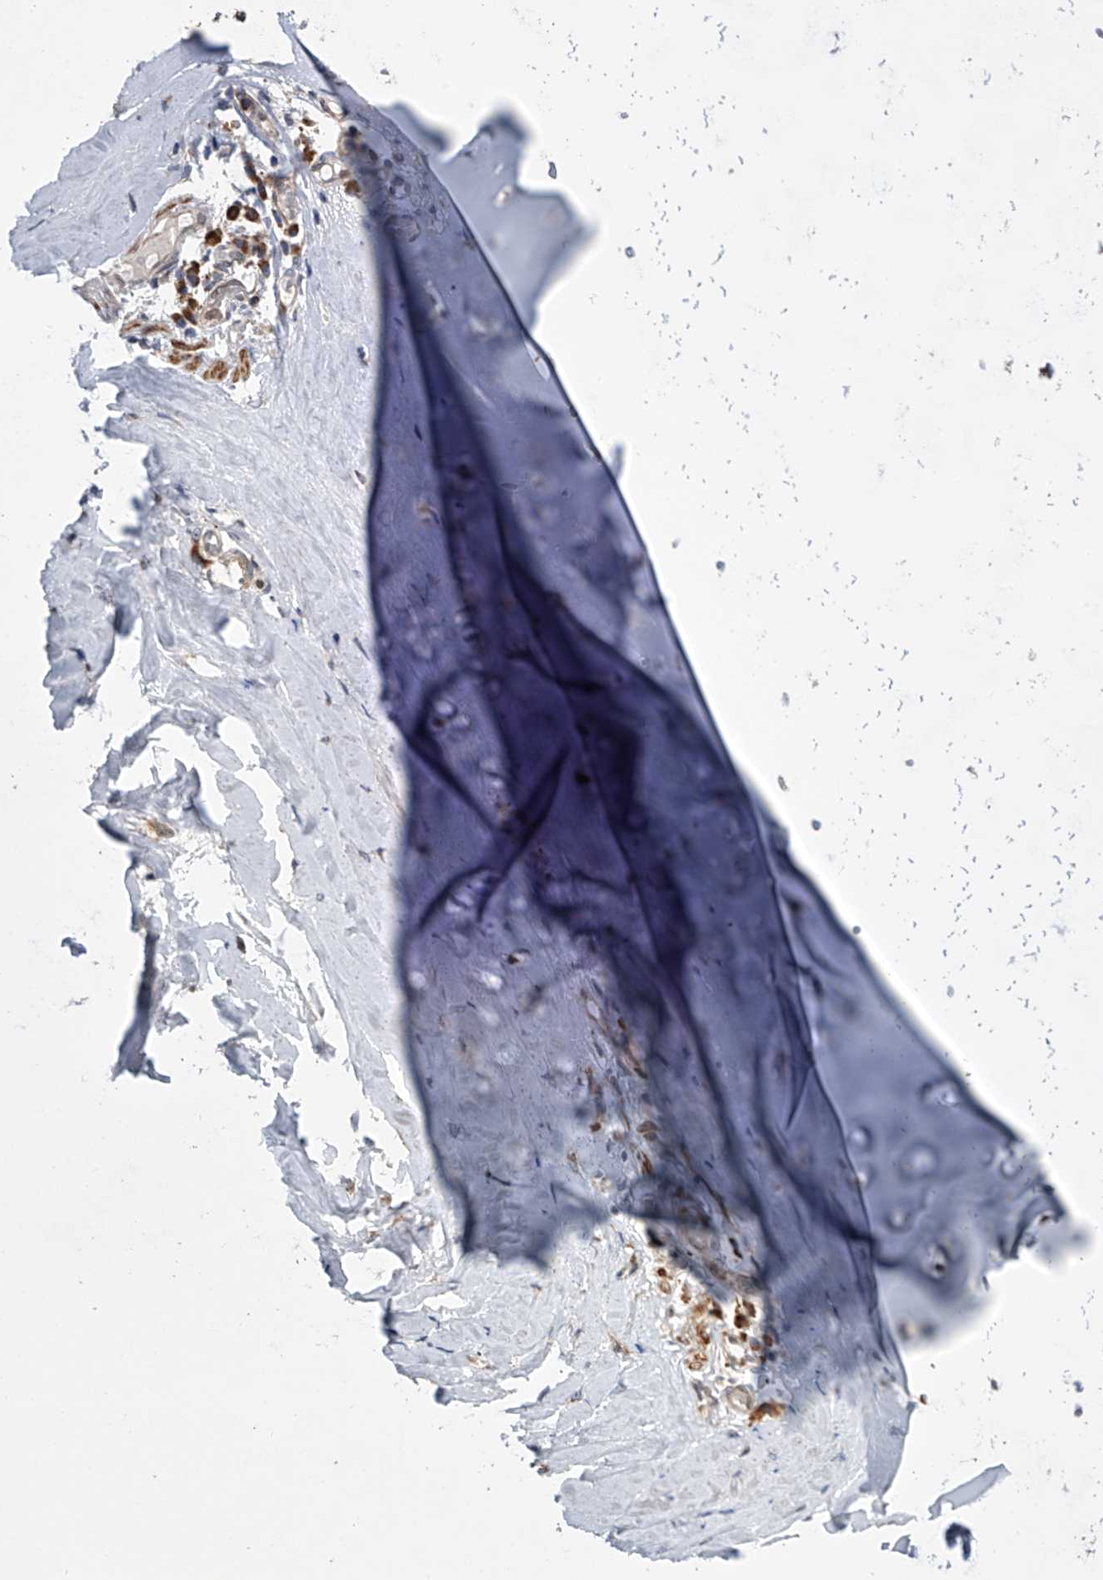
{"staining": {"intensity": "negative", "quantity": "none", "location": "none"}, "tissue": "adipose tissue", "cell_type": "Adipocytes", "image_type": "normal", "snomed": [{"axis": "morphology", "description": "Normal tissue, NOS"}, {"axis": "morphology", "description": "Basal cell carcinoma"}, {"axis": "topography", "description": "Cartilage tissue"}, {"axis": "topography", "description": "Nasopharynx"}, {"axis": "topography", "description": "Oral tissue"}], "caption": "An image of adipose tissue stained for a protein shows no brown staining in adipocytes.", "gene": "DLGAP2", "patient": {"sex": "female", "age": 77}}